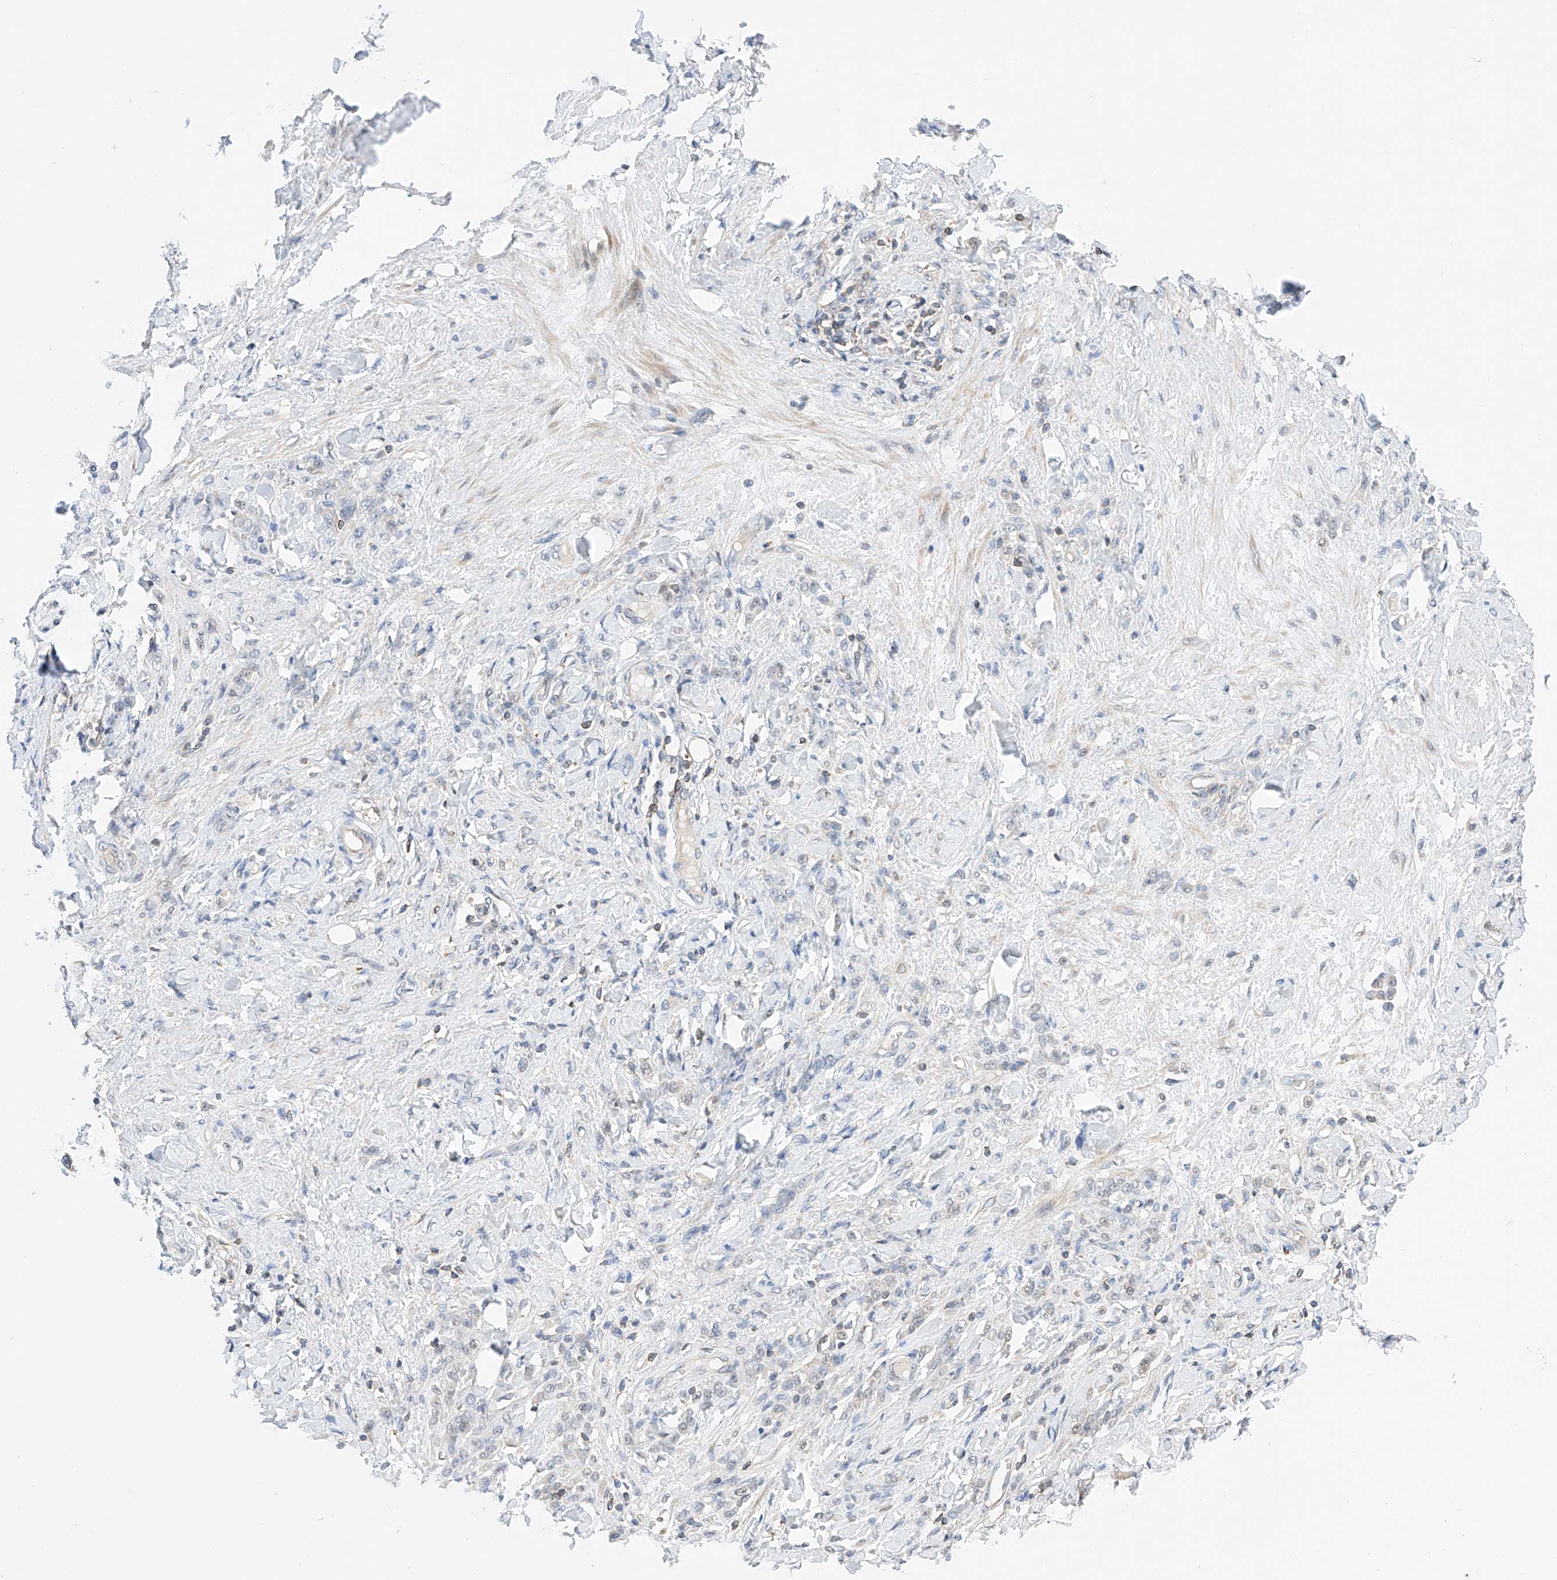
{"staining": {"intensity": "negative", "quantity": "none", "location": "none"}, "tissue": "stomach cancer", "cell_type": "Tumor cells", "image_type": "cancer", "snomed": [{"axis": "morphology", "description": "Normal tissue, NOS"}, {"axis": "morphology", "description": "Adenocarcinoma, NOS"}, {"axis": "topography", "description": "Stomach"}], "caption": "Immunohistochemistry micrograph of human stomach adenocarcinoma stained for a protein (brown), which shows no positivity in tumor cells.", "gene": "MFN2", "patient": {"sex": "male", "age": 82}}